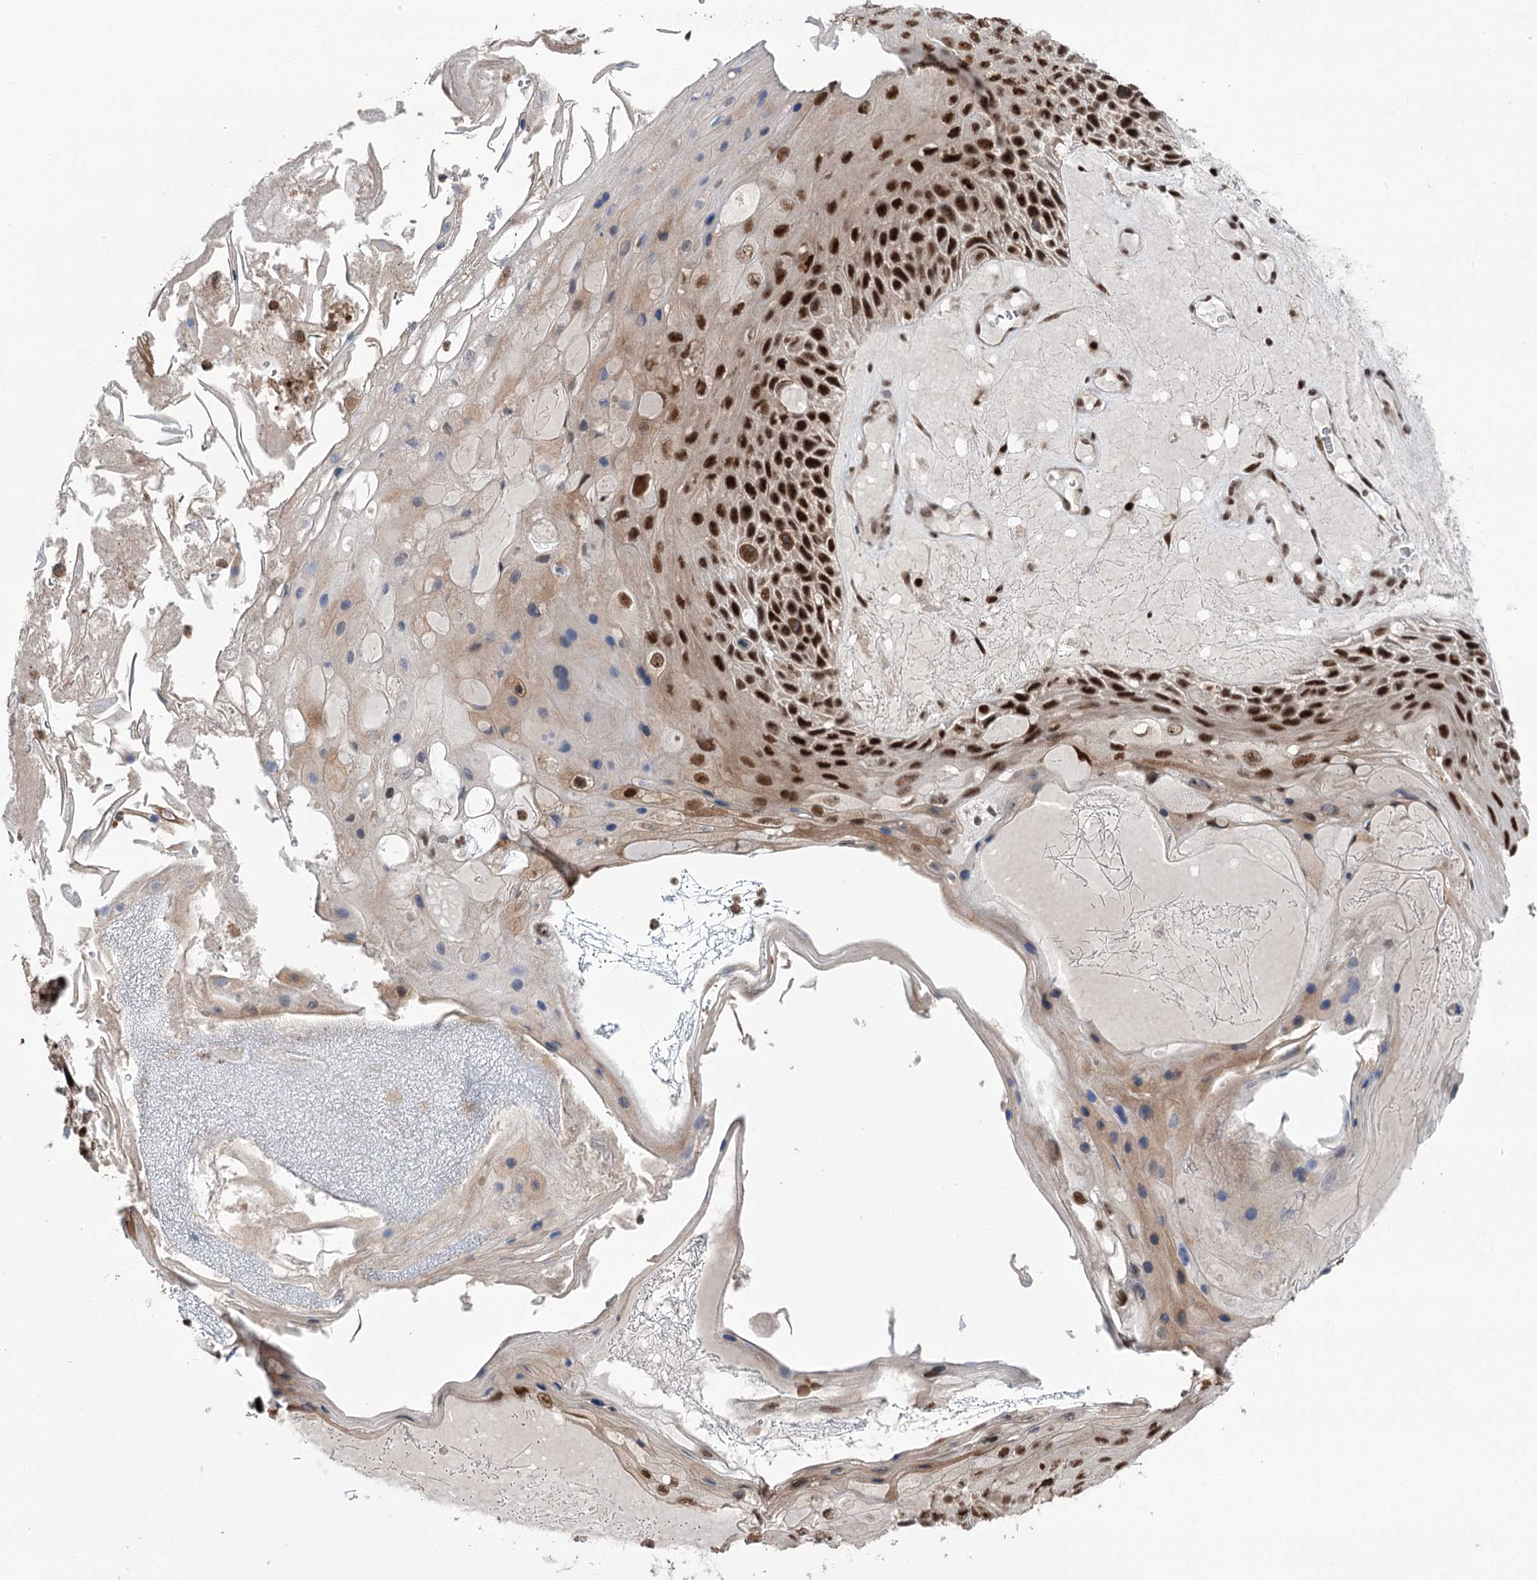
{"staining": {"intensity": "strong", "quantity": ">75%", "location": "nuclear"}, "tissue": "skin cancer", "cell_type": "Tumor cells", "image_type": "cancer", "snomed": [{"axis": "morphology", "description": "Squamous cell carcinoma, NOS"}, {"axis": "topography", "description": "Skin"}], "caption": "Immunohistochemical staining of human squamous cell carcinoma (skin) reveals high levels of strong nuclear protein staining in about >75% of tumor cells.", "gene": "ERCC3", "patient": {"sex": "female", "age": 88}}